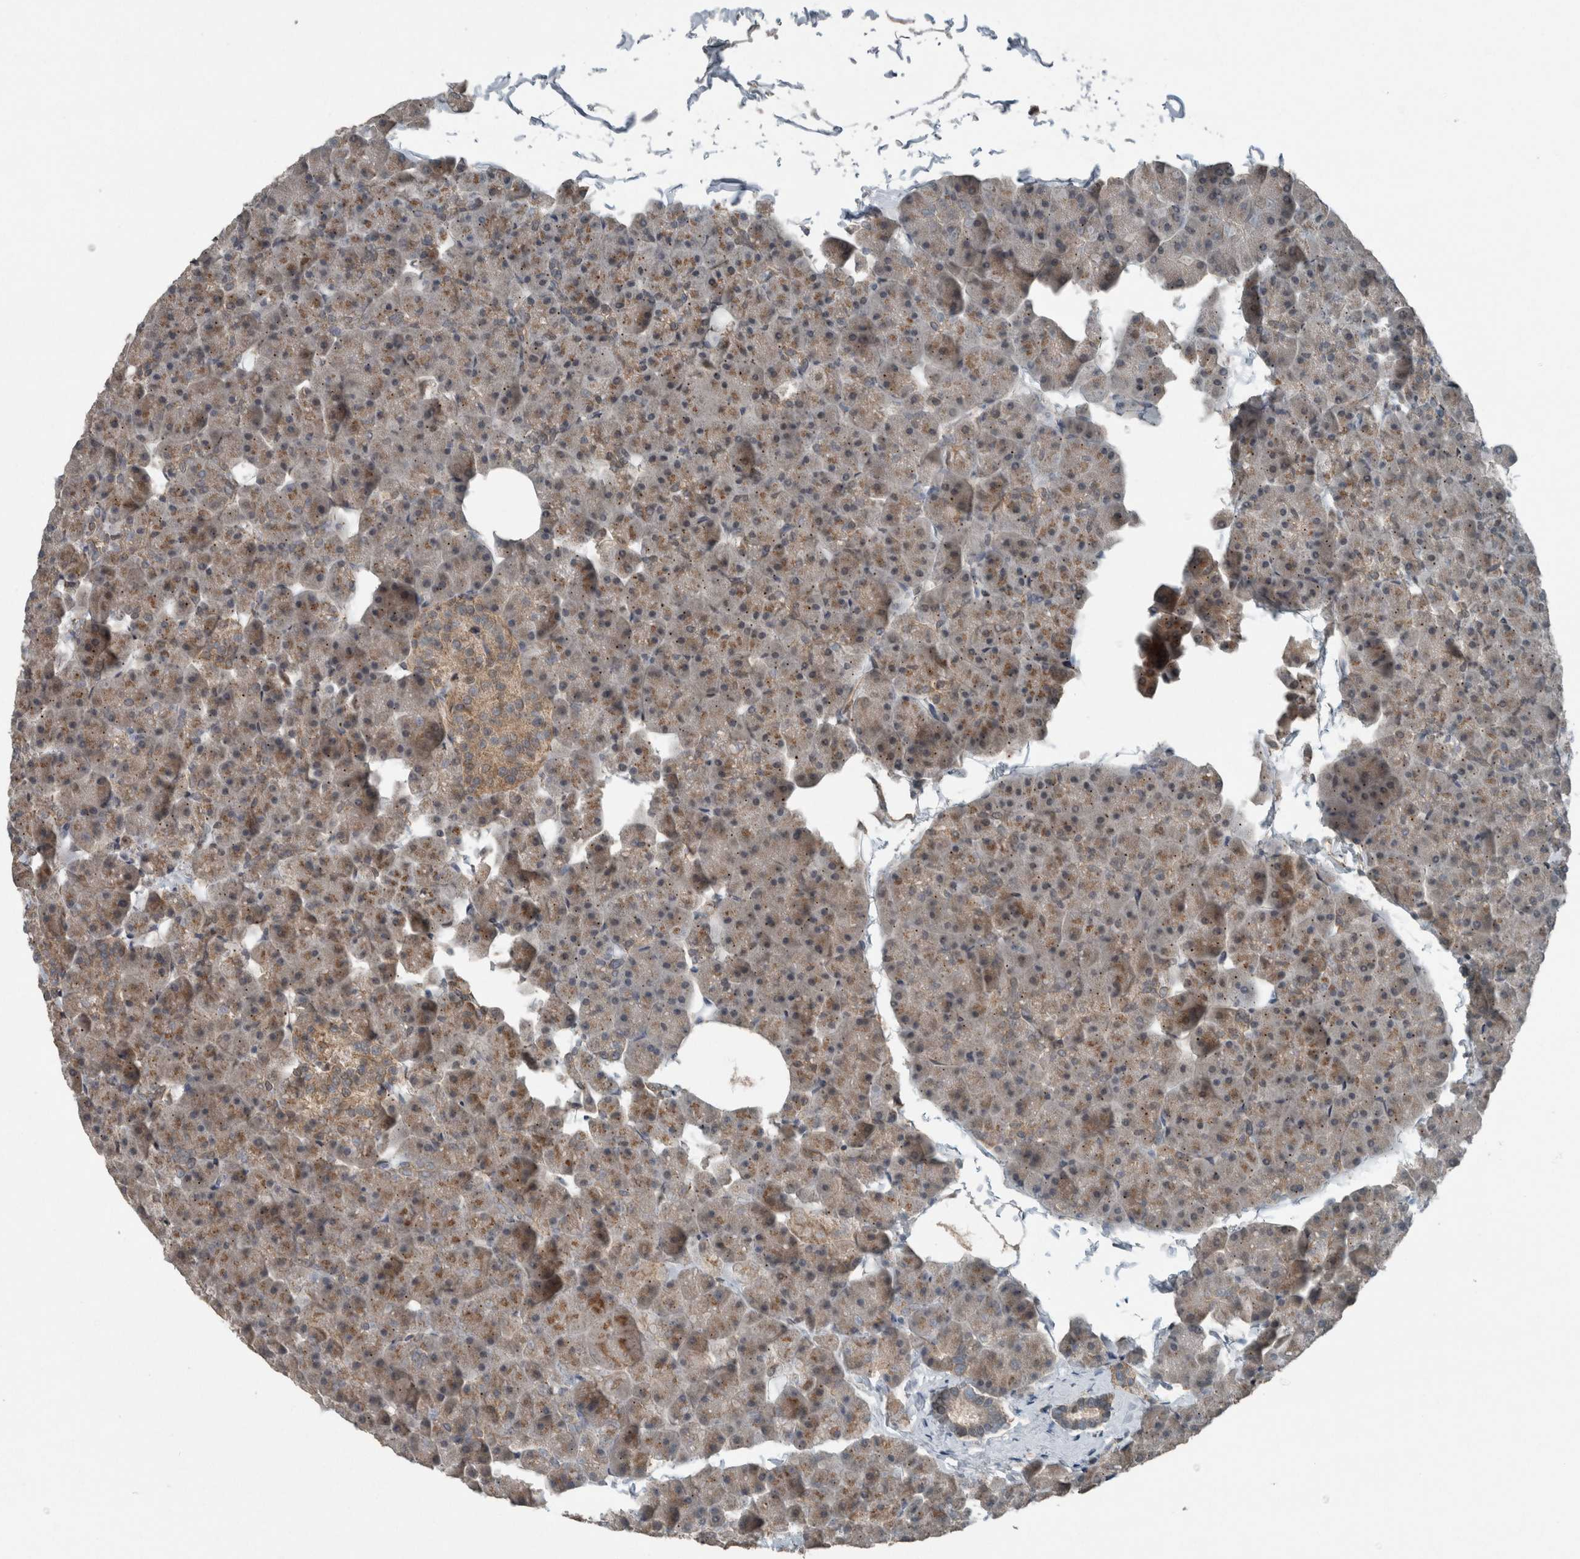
{"staining": {"intensity": "moderate", "quantity": "<25%", "location": "cytoplasmic/membranous"}, "tissue": "pancreas", "cell_type": "Exocrine glandular cells", "image_type": "normal", "snomed": [{"axis": "morphology", "description": "Normal tissue, NOS"}, {"axis": "topography", "description": "Pancreas"}], "caption": "A high-resolution image shows immunohistochemistry staining of normal pancreas, which reveals moderate cytoplasmic/membranous staining in about <25% of exocrine glandular cells. (brown staining indicates protein expression, while blue staining denotes nuclei).", "gene": "MYO1E", "patient": {"sex": "male", "age": 35}}